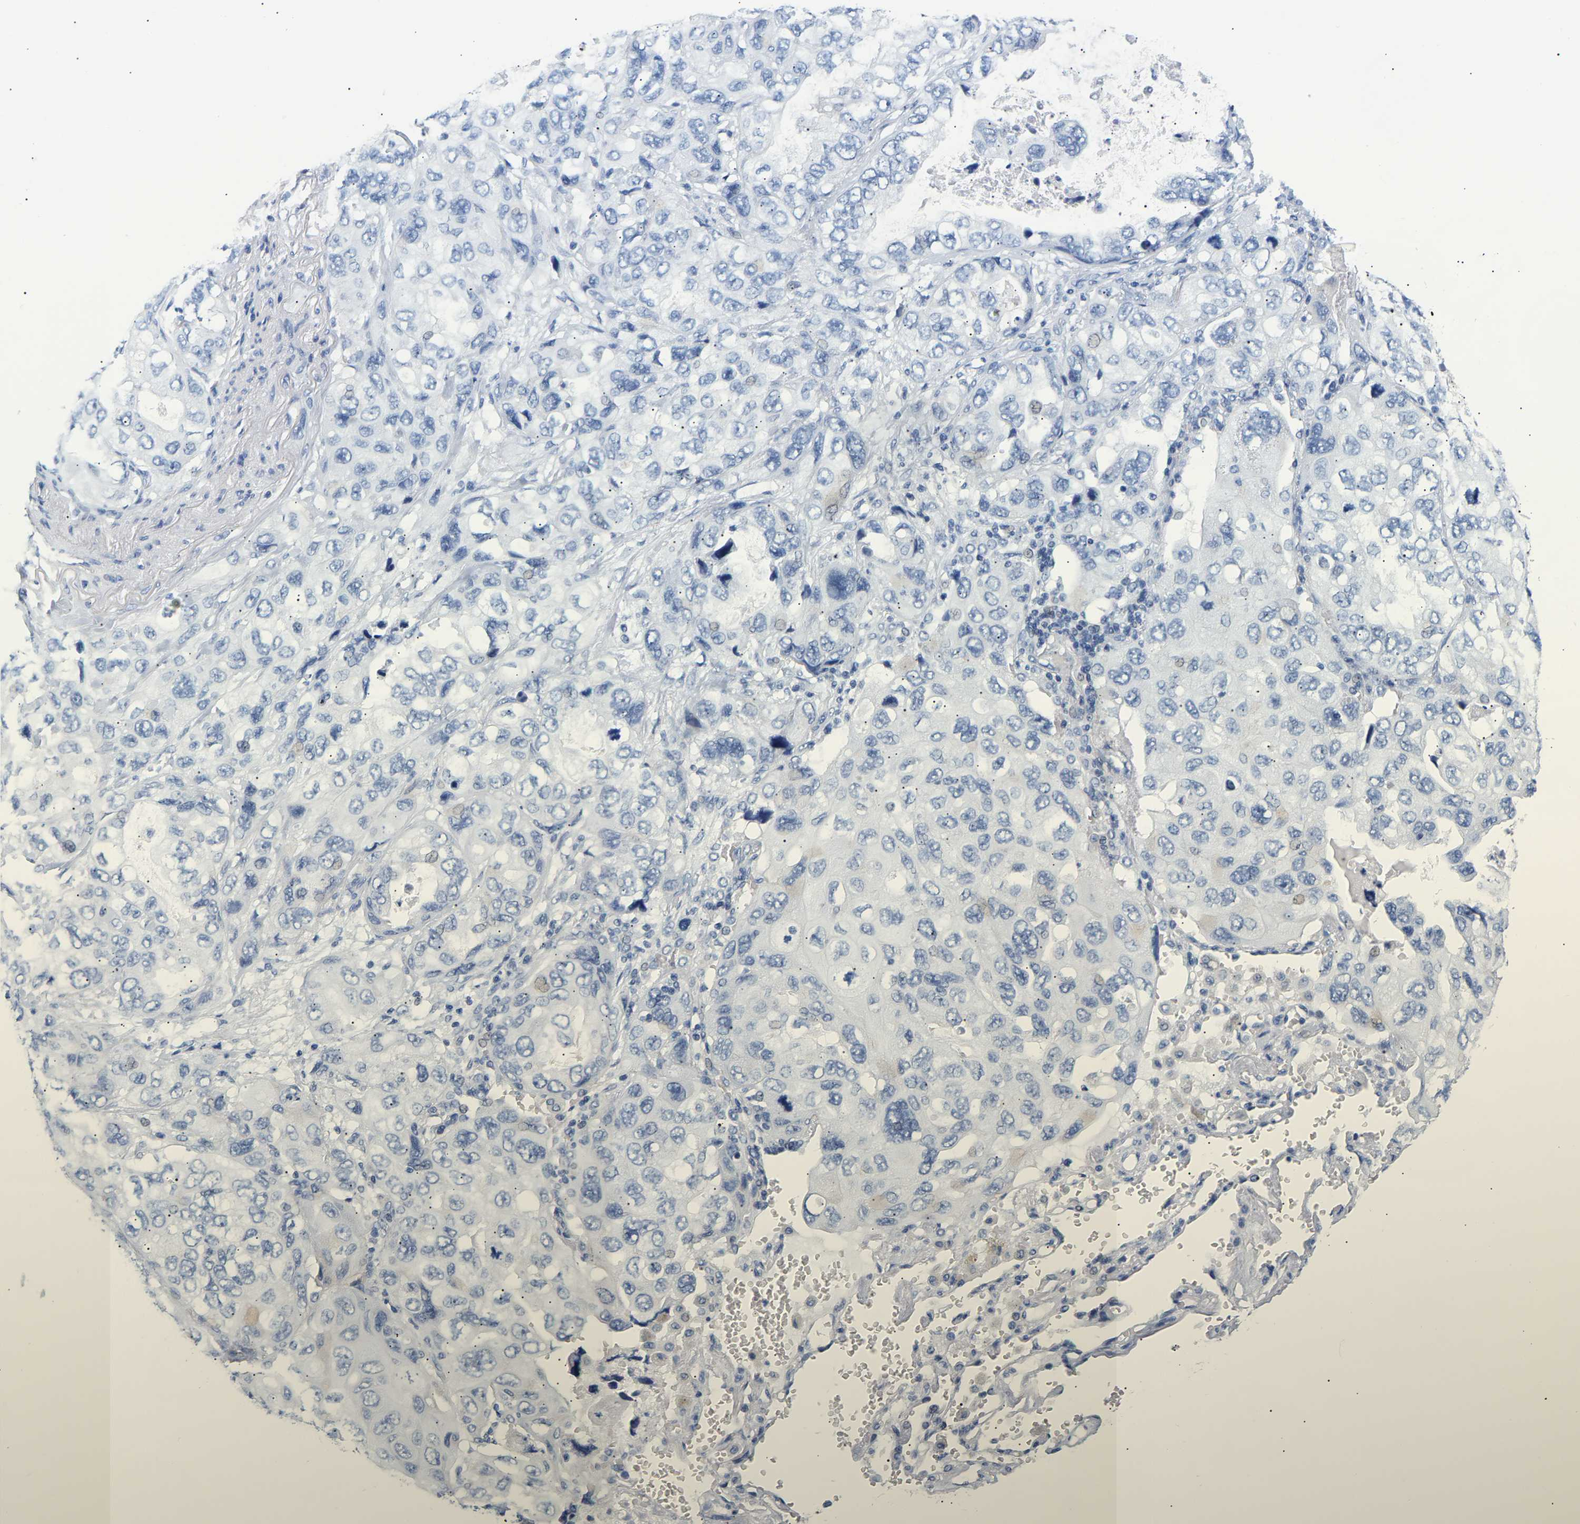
{"staining": {"intensity": "negative", "quantity": "none", "location": "none"}, "tissue": "lung cancer", "cell_type": "Tumor cells", "image_type": "cancer", "snomed": [{"axis": "morphology", "description": "Squamous cell carcinoma, NOS"}, {"axis": "topography", "description": "Lung"}], "caption": "High power microscopy image of an immunohistochemistry (IHC) photomicrograph of lung squamous cell carcinoma, revealing no significant staining in tumor cells.", "gene": "SPINK2", "patient": {"sex": "female", "age": 73}}